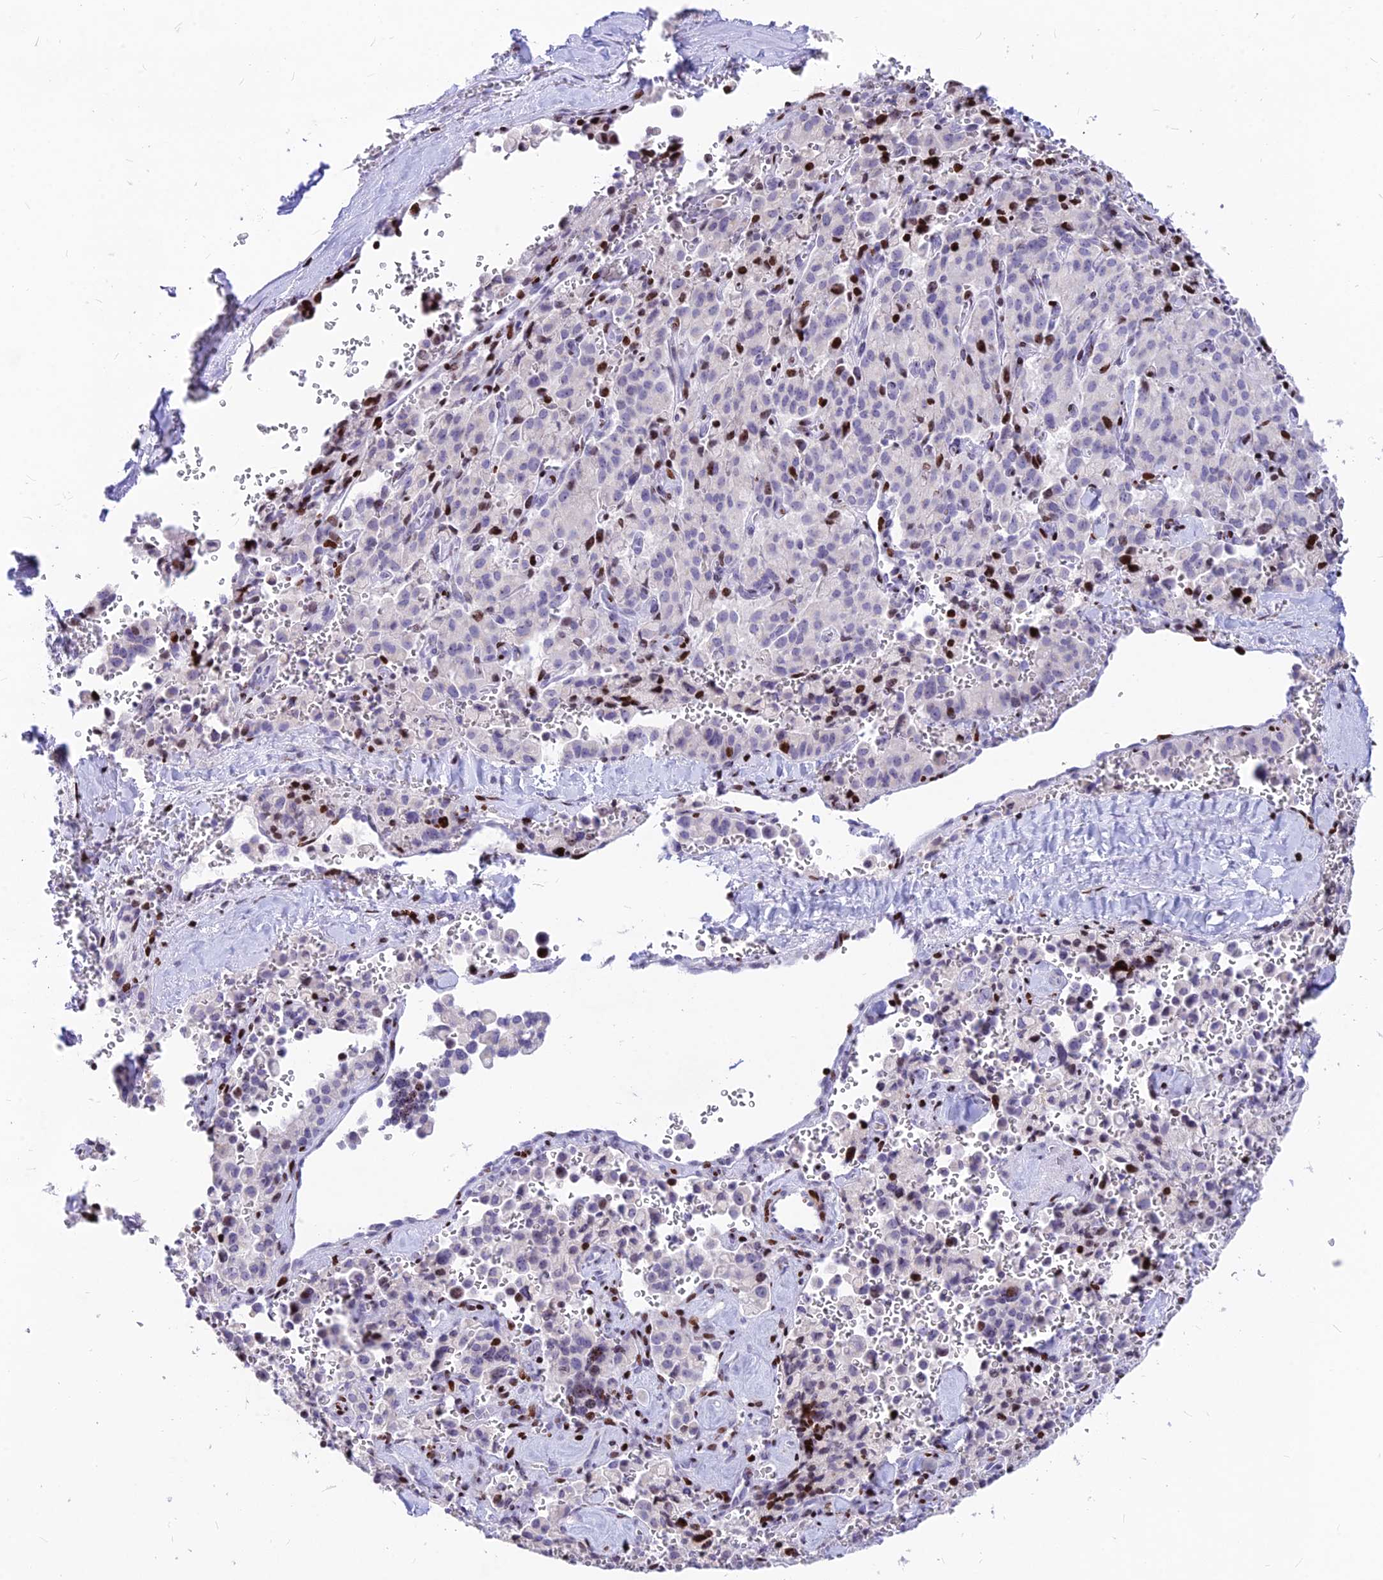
{"staining": {"intensity": "moderate", "quantity": "<25%", "location": "nuclear"}, "tissue": "pancreatic cancer", "cell_type": "Tumor cells", "image_type": "cancer", "snomed": [{"axis": "morphology", "description": "Adenocarcinoma, NOS"}, {"axis": "topography", "description": "Pancreas"}], "caption": "A low amount of moderate nuclear positivity is appreciated in approximately <25% of tumor cells in pancreatic adenocarcinoma tissue. Using DAB (brown) and hematoxylin (blue) stains, captured at high magnification using brightfield microscopy.", "gene": "PRPS1", "patient": {"sex": "male", "age": 65}}